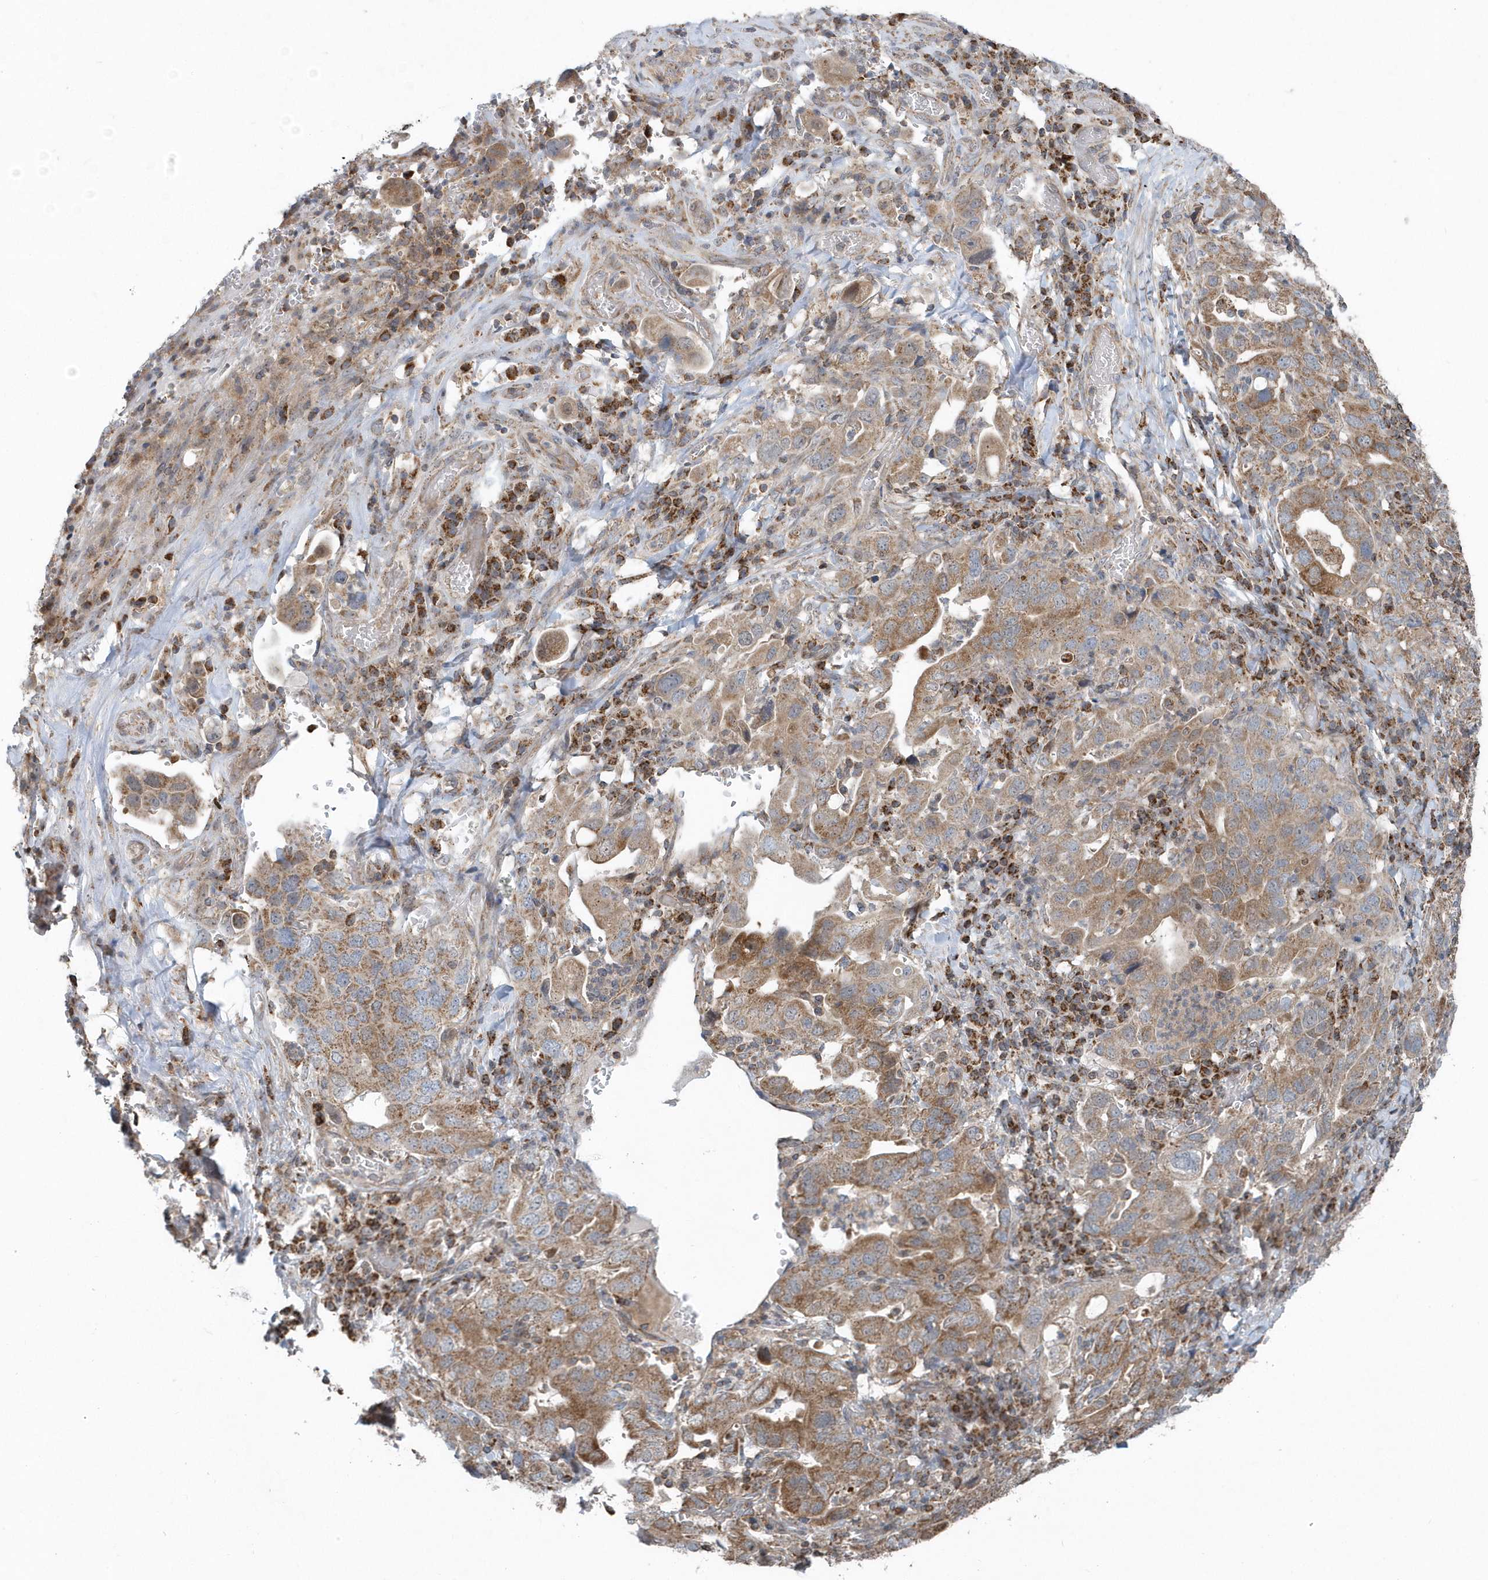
{"staining": {"intensity": "moderate", "quantity": ">75%", "location": "cytoplasmic/membranous"}, "tissue": "stomach cancer", "cell_type": "Tumor cells", "image_type": "cancer", "snomed": [{"axis": "morphology", "description": "Adenocarcinoma, NOS"}, {"axis": "topography", "description": "Stomach, upper"}], "caption": "Immunohistochemistry of stomach cancer (adenocarcinoma) displays medium levels of moderate cytoplasmic/membranous staining in approximately >75% of tumor cells.", "gene": "PPP1R7", "patient": {"sex": "male", "age": 62}}